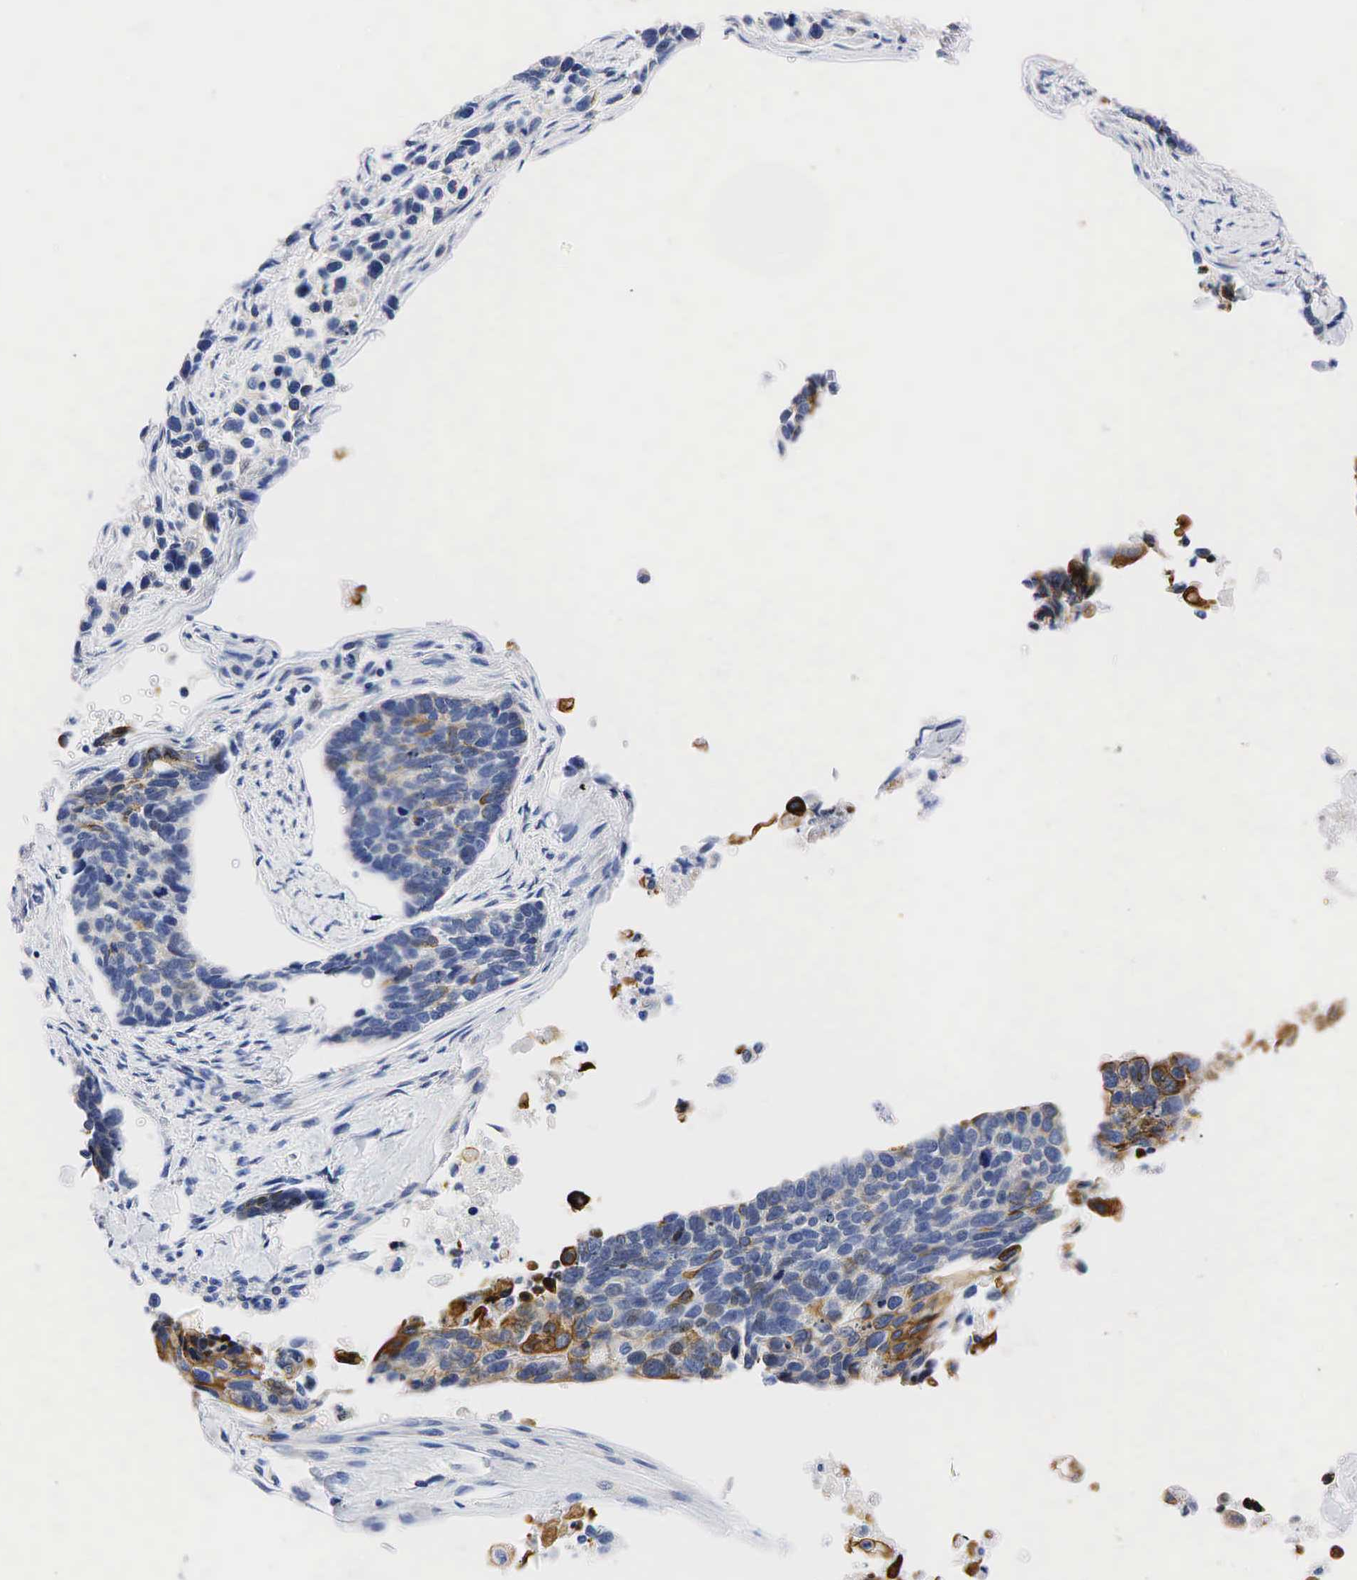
{"staining": {"intensity": "weak", "quantity": "<25%", "location": "cytoplasmic/membranous"}, "tissue": "lung cancer", "cell_type": "Tumor cells", "image_type": "cancer", "snomed": [{"axis": "morphology", "description": "Squamous cell carcinoma, NOS"}, {"axis": "topography", "description": "Lymph node"}, {"axis": "topography", "description": "Lung"}], "caption": "There is no significant positivity in tumor cells of lung cancer.", "gene": "PGR", "patient": {"sex": "male", "age": 74}}